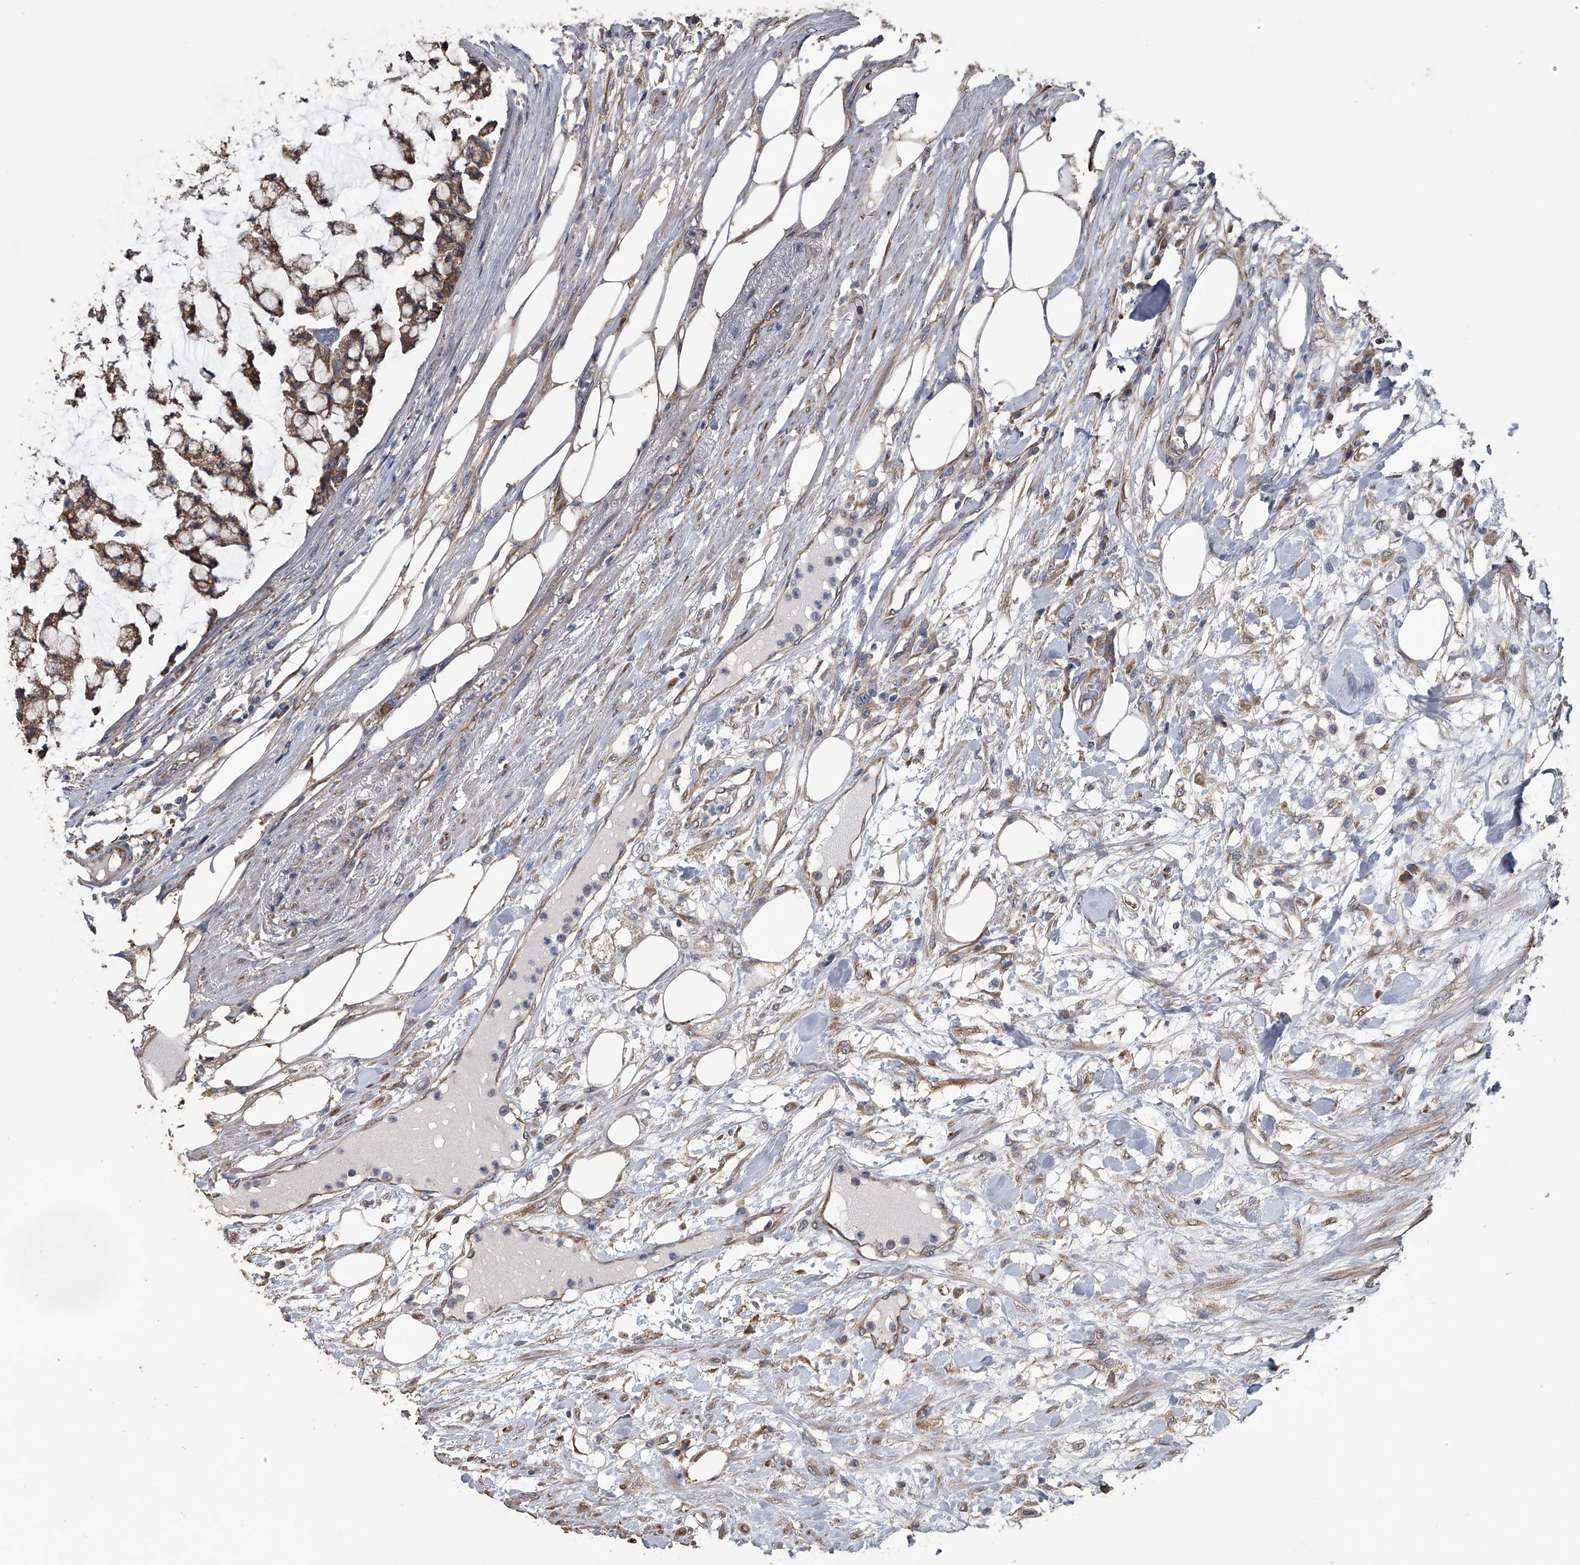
{"staining": {"intensity": "moderate", "quantity": ">75%", "location": "cytoplasmic/membranous"}, "tissue": "colorectal cancer", "cell_type": "Tumor cells", "image_type": "cancer", "snomed": [{"axis": "morphology", "description": "Adenocarcinoma, NOS"}, {"axis": "topography", "description": "Colon"}], "caption": "Protein staining demonstrates moderate cytoplasmic/membranous expression in approximately >75% of tumor cells in colorectal cancer (adenocarcinoma).", "gene": "PCLO", "patient": {"sex": "female", "age": 84}}